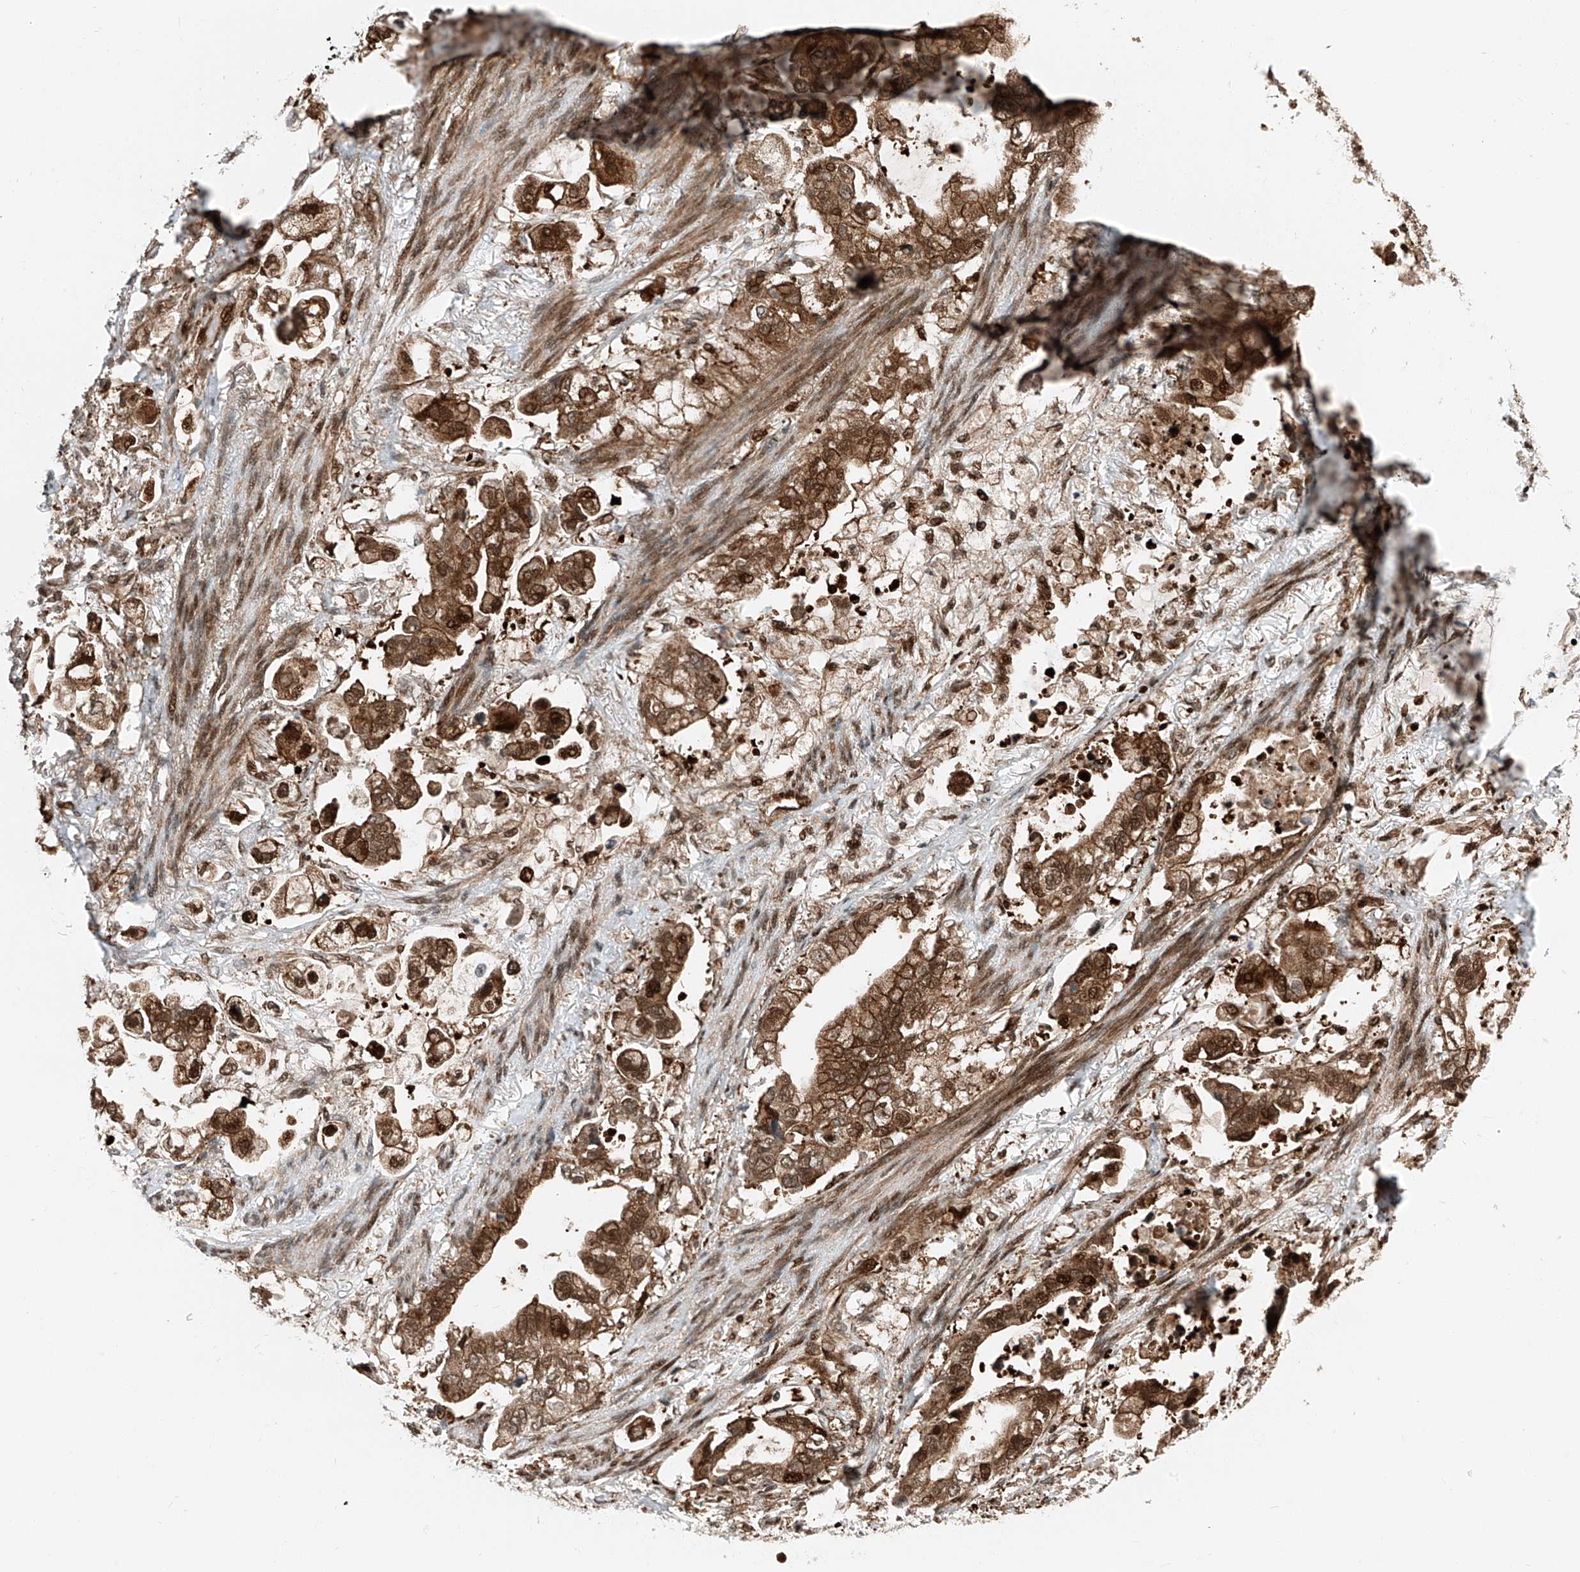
{"staining": {"intensity": "strong", "quantity": ">75%", "location": "cytoplasmic/membranous,nuclear"}, "tissue": "stomach cancer", "cell_type": "Tumor cells", "image_type": "cancer", "snomed": [{"axis": "morphology", "description": "Adenocarcinoma, NOS"}, {"axis": "topography", "description": "Stomach"}], "caption": "About >75% of tumor cells in human adenocarcinoma (stomach) exhibit strong cytoplasmic/membranous and nuclear protein staining as visualized by brown immunohistochemical staining.", "gene": "USP48", "patient": {"sex": "male", "age": 62}}